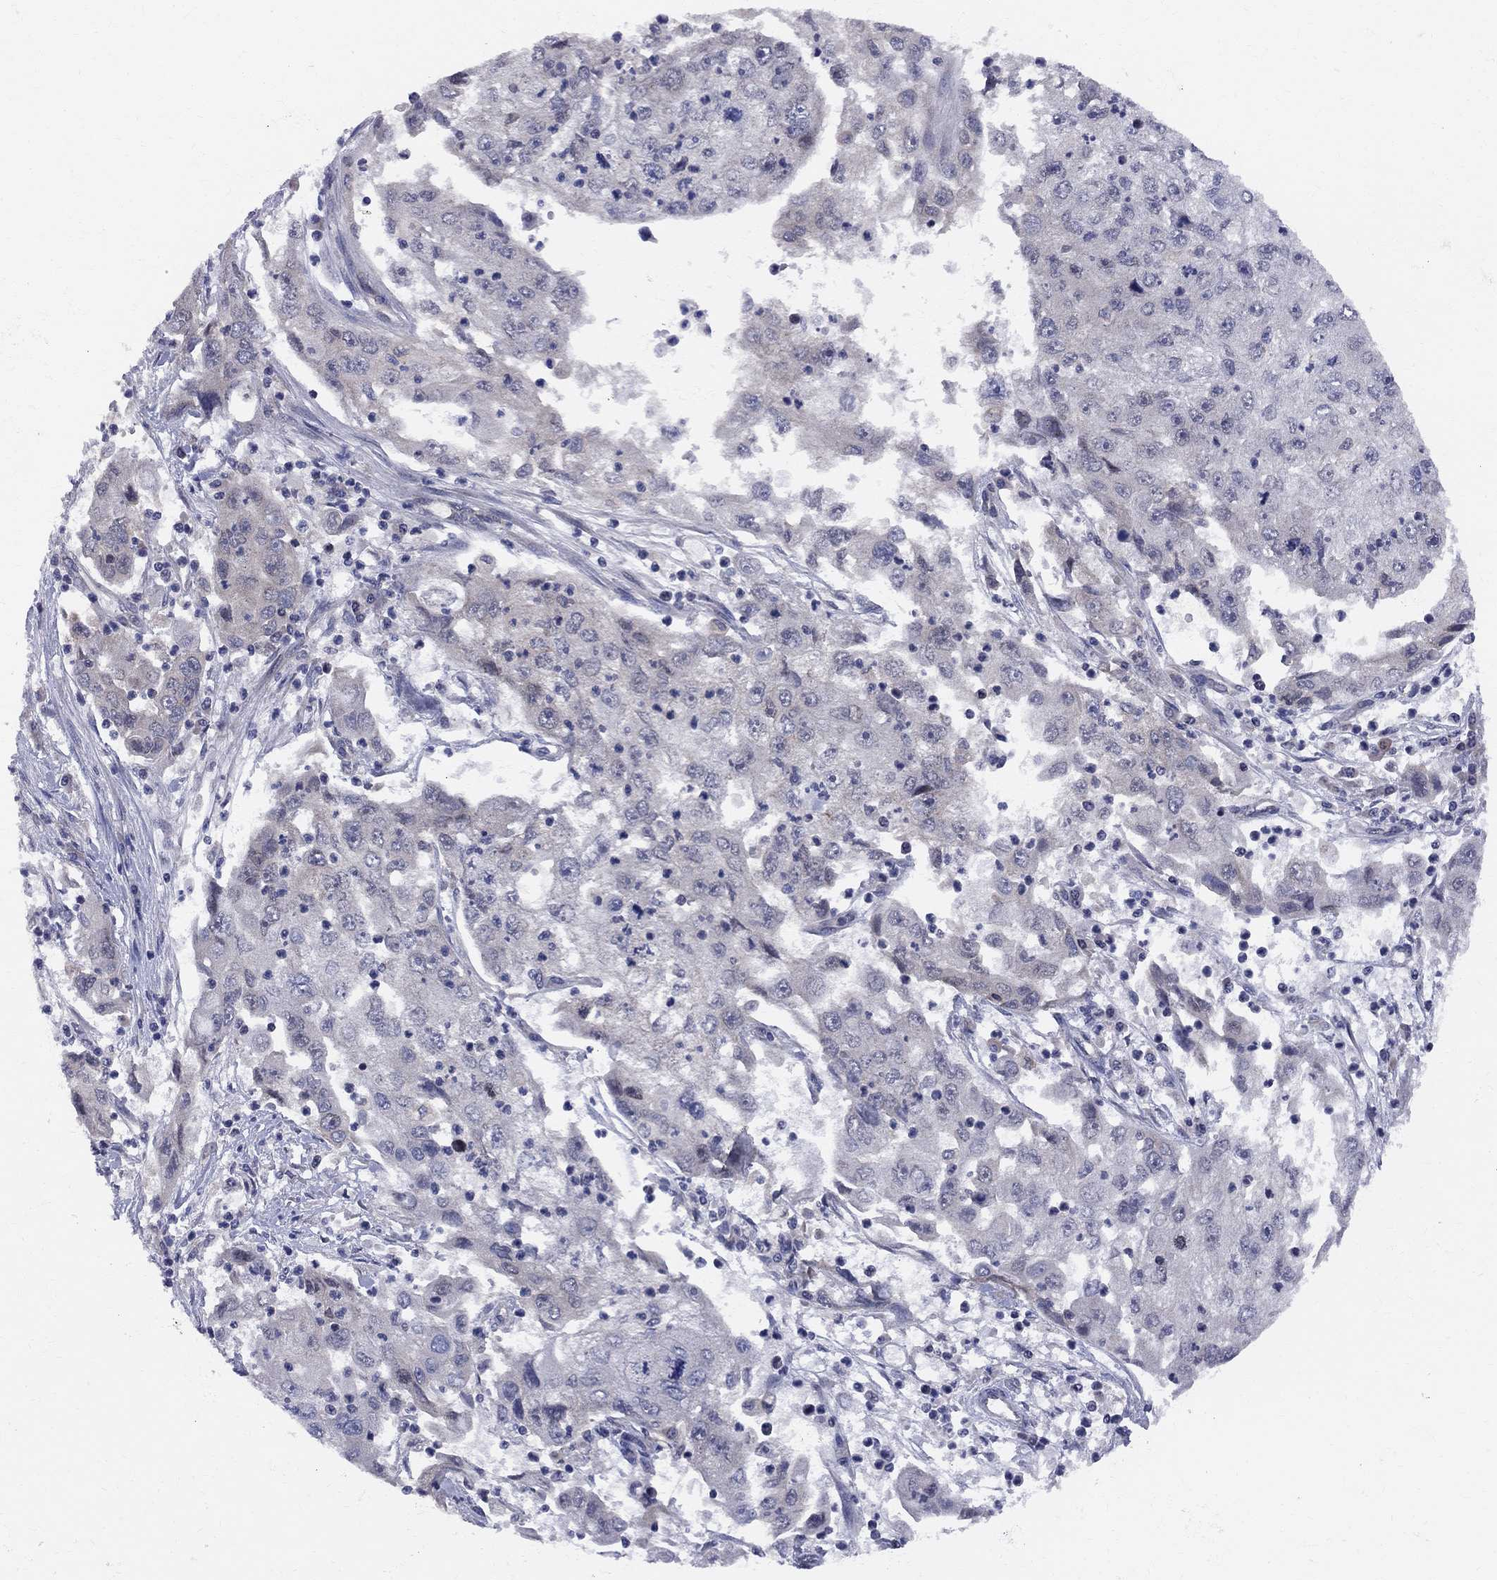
{"staining": {"intensity": "negative", "quantity": "none", "location": "none"}, "tissue": "cervical cancer", "cell_type": "Tumor cells", "image_type": "cancer", "snomed": [{"axis": "morphology", "description": "Squamous cell carcinoma, NOS"}, {"axis": "topography", "description": "Cervix"}], "caption": "Immunohistochemistry of cervical squamous cell carcinoma demonstrates no expression in tumor cells.", "gene": "CNOT11", "patient": {"sex": "female", "age": 36}}